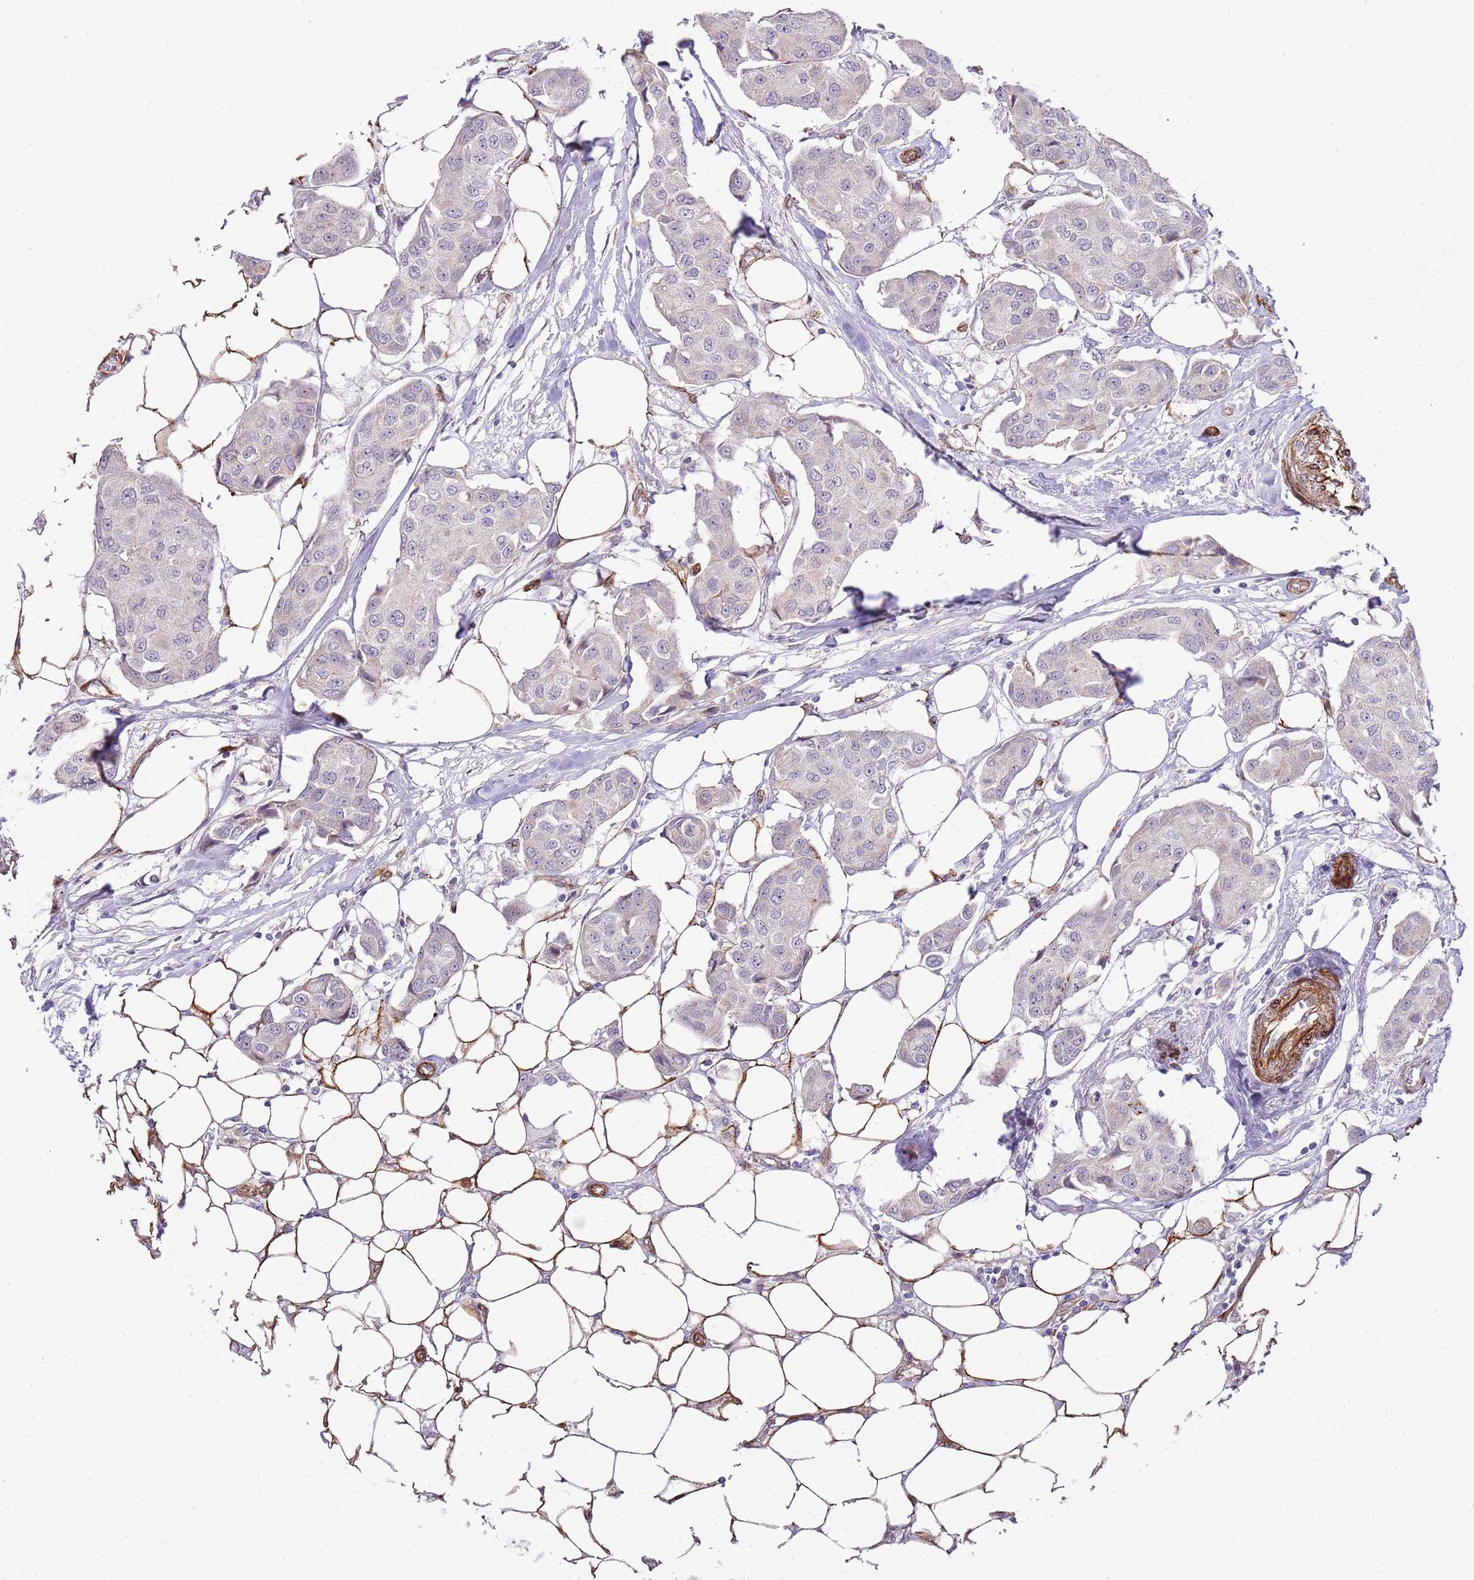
{"staining": {"intensity": "negative", "quantity": "none", "location": "none"}, "tissue": "breast cancer", "cell_type": "Tumor cells", "image_type": "cancer", "snomed": [{"axis": "morphology", "description": "Duct carcinoma"}, {"axis": "topography", "description": "Breast"}, {"axis": "topography", "description": "Lymph node"}], "caption": "IHC photomicrograph of neoplastic tissue: human breast intraductal carcinoma stained with DAB (3,3'-diaminobenzidine) reveals no significant protein expression in tumor cells.", "gene": "NEK3", "patient": {"sex": "female", "age": 80}}